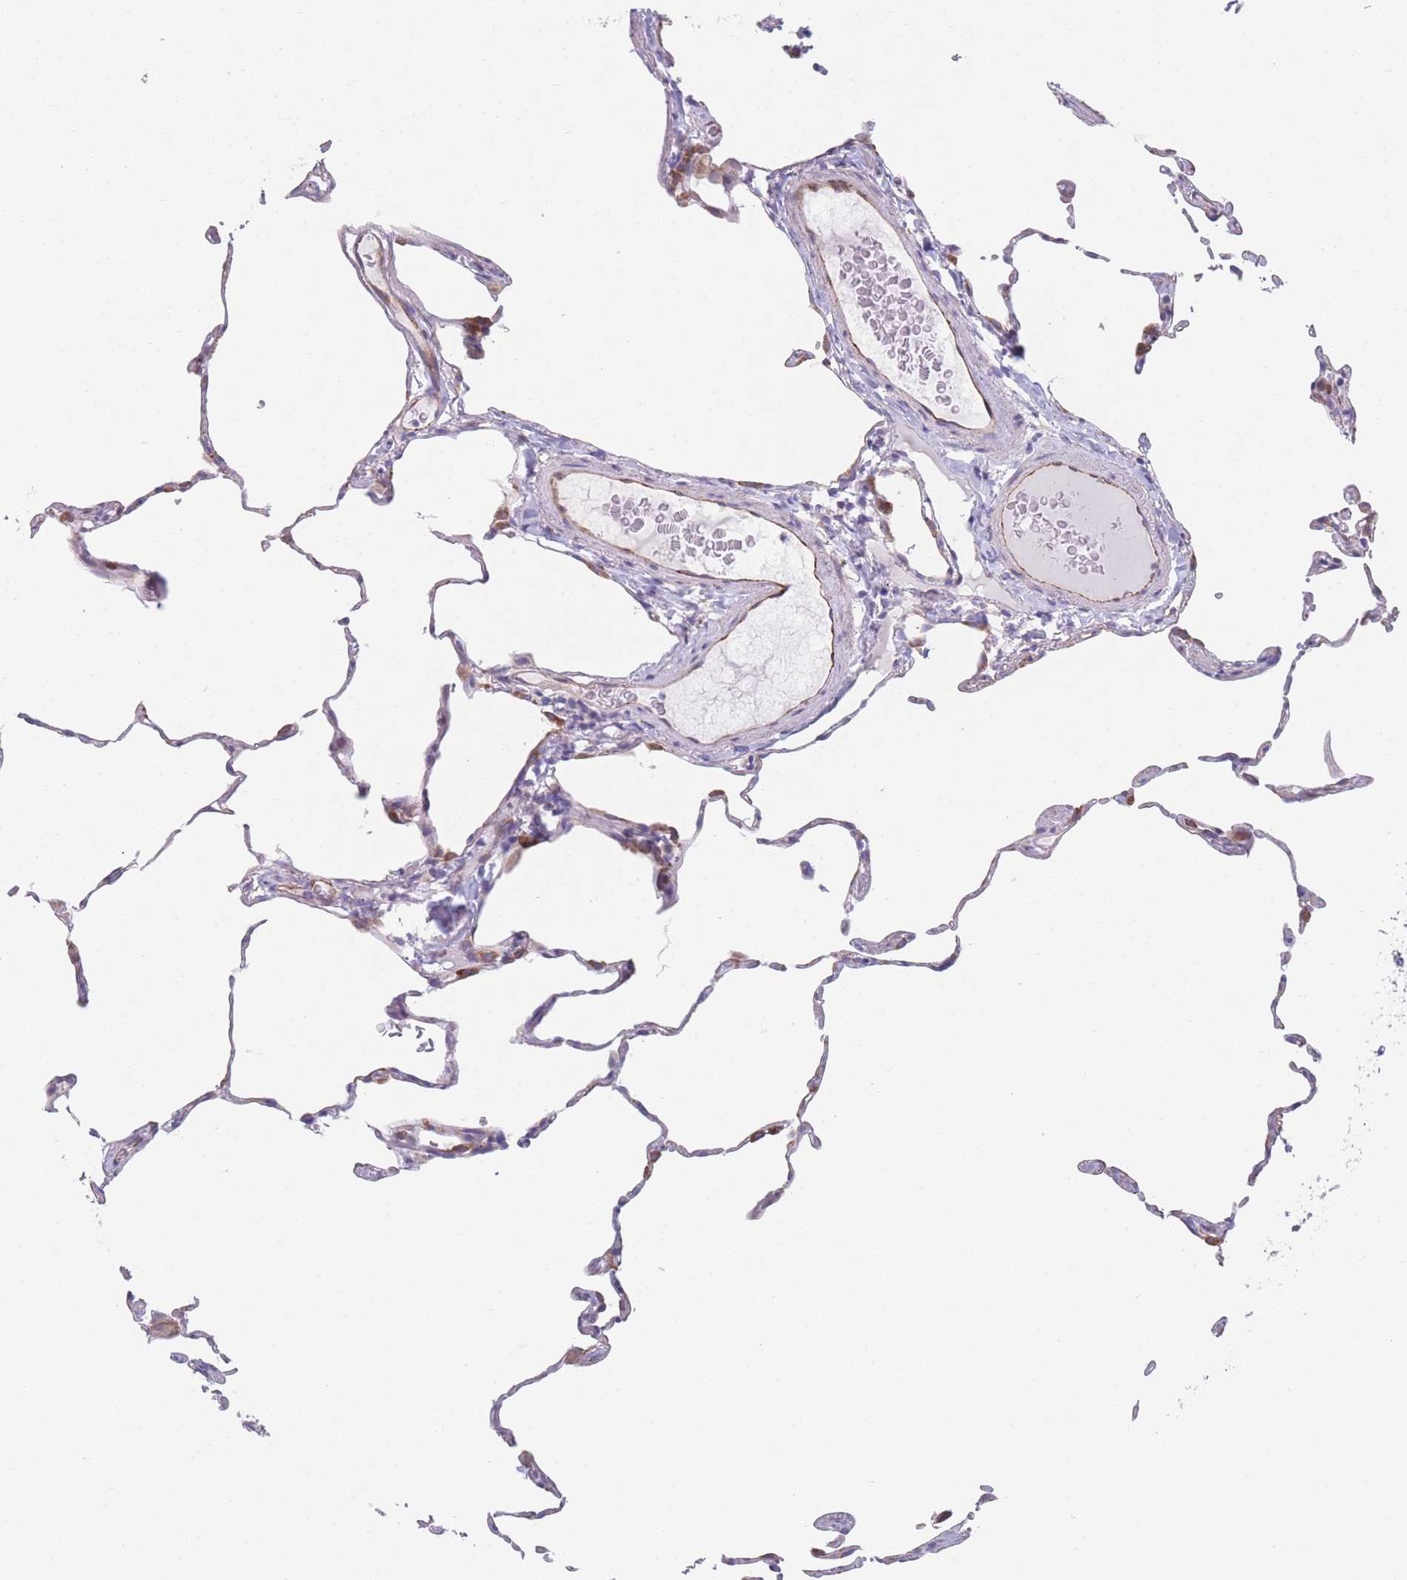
{"staining": {"intensity": "moderate", "quantity": "<25%", "location": "cytoplasmic/membranous"}, "tissue": "lung", "cell_type": "Alveolar cells", "image_type": "normal", "snomed": [{"axis": "morphology", "description": "Normal tissue, NOS"}, {"axis": "topography", "description": "Lung"}], "caption": "Alveolar cells exhibit moderate cytoplasmic/membranous staining in about <25% of cells in normal lung. (IHC, brightfield microscopy, high magnification).", "gene": "AK9", "patient": {"sex": "female", "age": 57}}